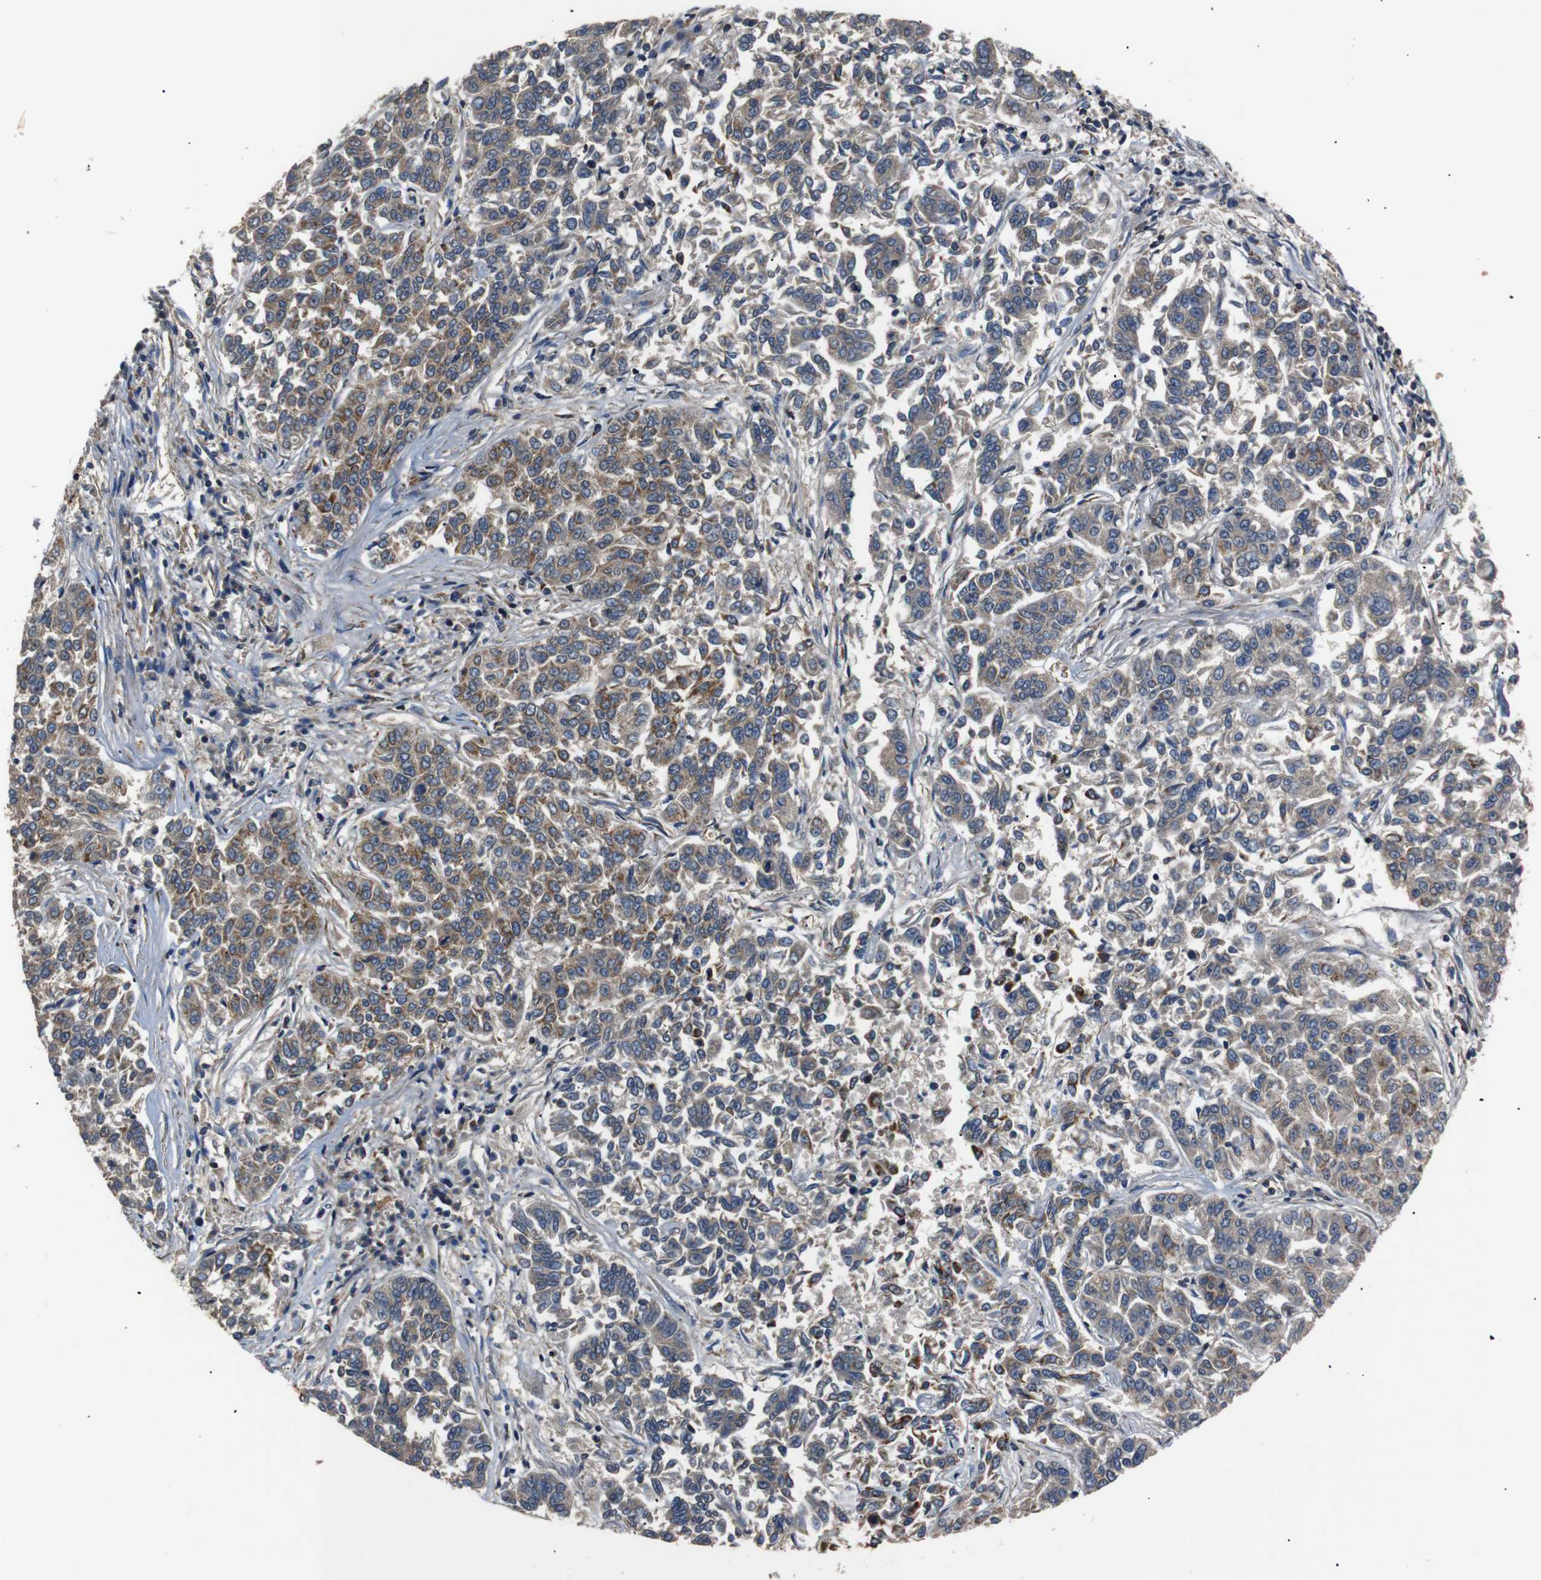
{"staining": {"intensity": "moderate", "quantity": ">75%", "location": "cytoplasmic/membranous"}, "tissue": "lung cancer", "cell_type": "Tumor cells", "image_type": "cancer", "snomed": [{"axis": "morphology", "description": "Adenocarcinoma, NOS"}, {"axis": "topography", "description": "Lung"}], "caption": "Immunohistochemistry of adenocarcinoma (lung) demonstrates medium levels of moderate cytoplasmic/membranous positivity in about >75% of tumor cells. The protein of interest is shown in brown color, while the nuclei are stained blue.", "gene": "NETO2", "patient": {"sex": "male", "age": 84}}